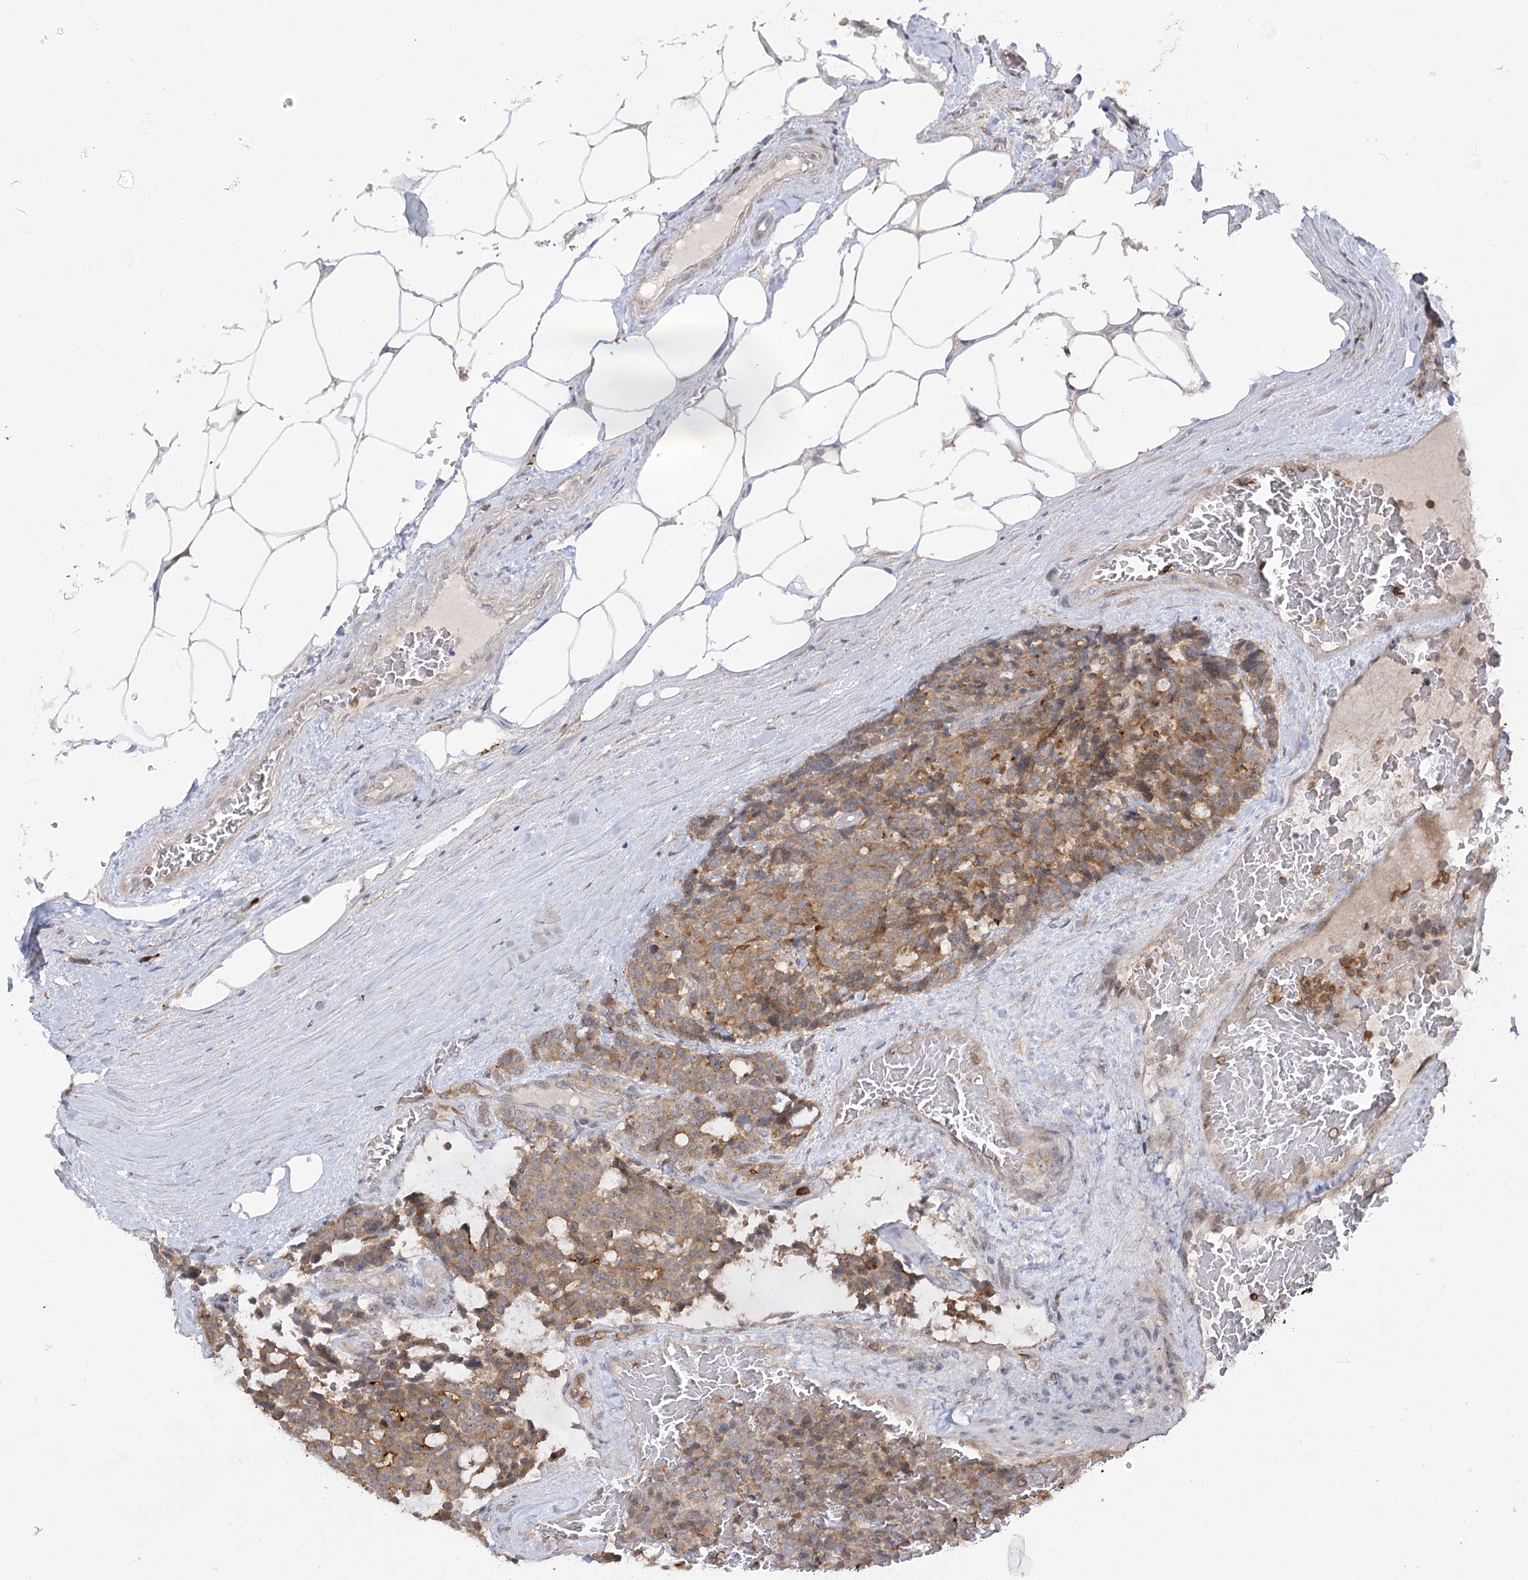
{"staining": {"intensity": "moderate", "quantity": ">75%", "location": "cytoplasmic/membranous"}, "tissue": "carcinoid", "cell_type": "Tumor cells", "image_type": "cancer", "snomed": [{"axis": "morphology", "description": "Carcinoid, malignant, NOS"}, {"axis": "topography", "description": "Pancreas"}], "caption": "Tumor cells reveal medium levels of moderate cytoplasmic/membranous expression in about >75% of cells in human carcinoid (malignant).", "gene": "SYTL1", "patient": {"sex": "female", "age": 54}}